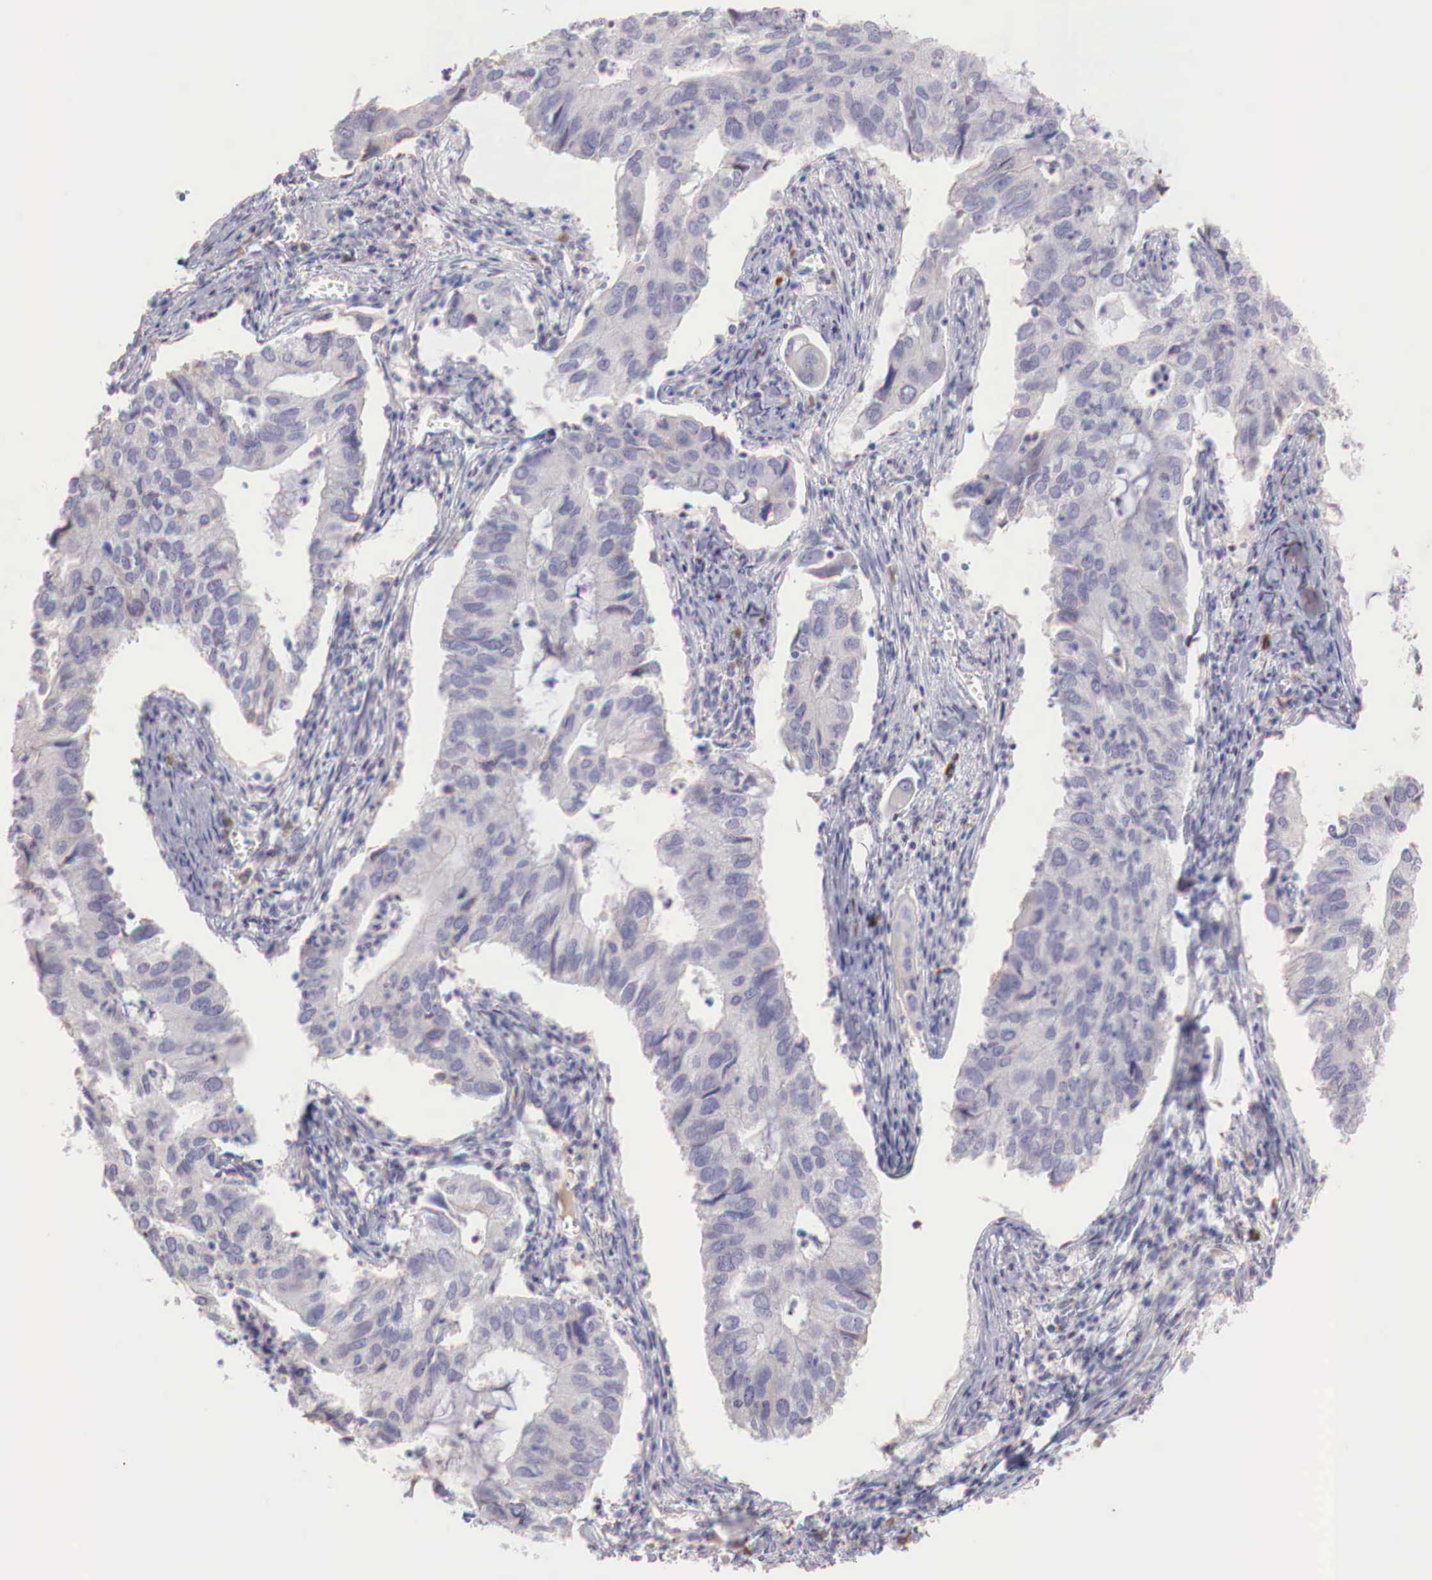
{"staining": {"intensity": "weak", "quantity": "<25%", "location": "cytoplasmic/membranous"}, "tissue": "lung cancer", "cell_type": "Tumor cells", "image_type": "cancer", "snomed": [{"axis": "morphology", "description": "Adenocarcinoma, NOS"}, {"axis": "topography", "description": "Lung"}], "caption": "Photomicrograph shows no protein expression in tumor cells of adenocarcinoma (lung) tissue. (DAB immunohistochemistry with hematoxylin counter stain).", "gene": "XPNPEP2", "patient": {"sex": "male", "age": 48}}